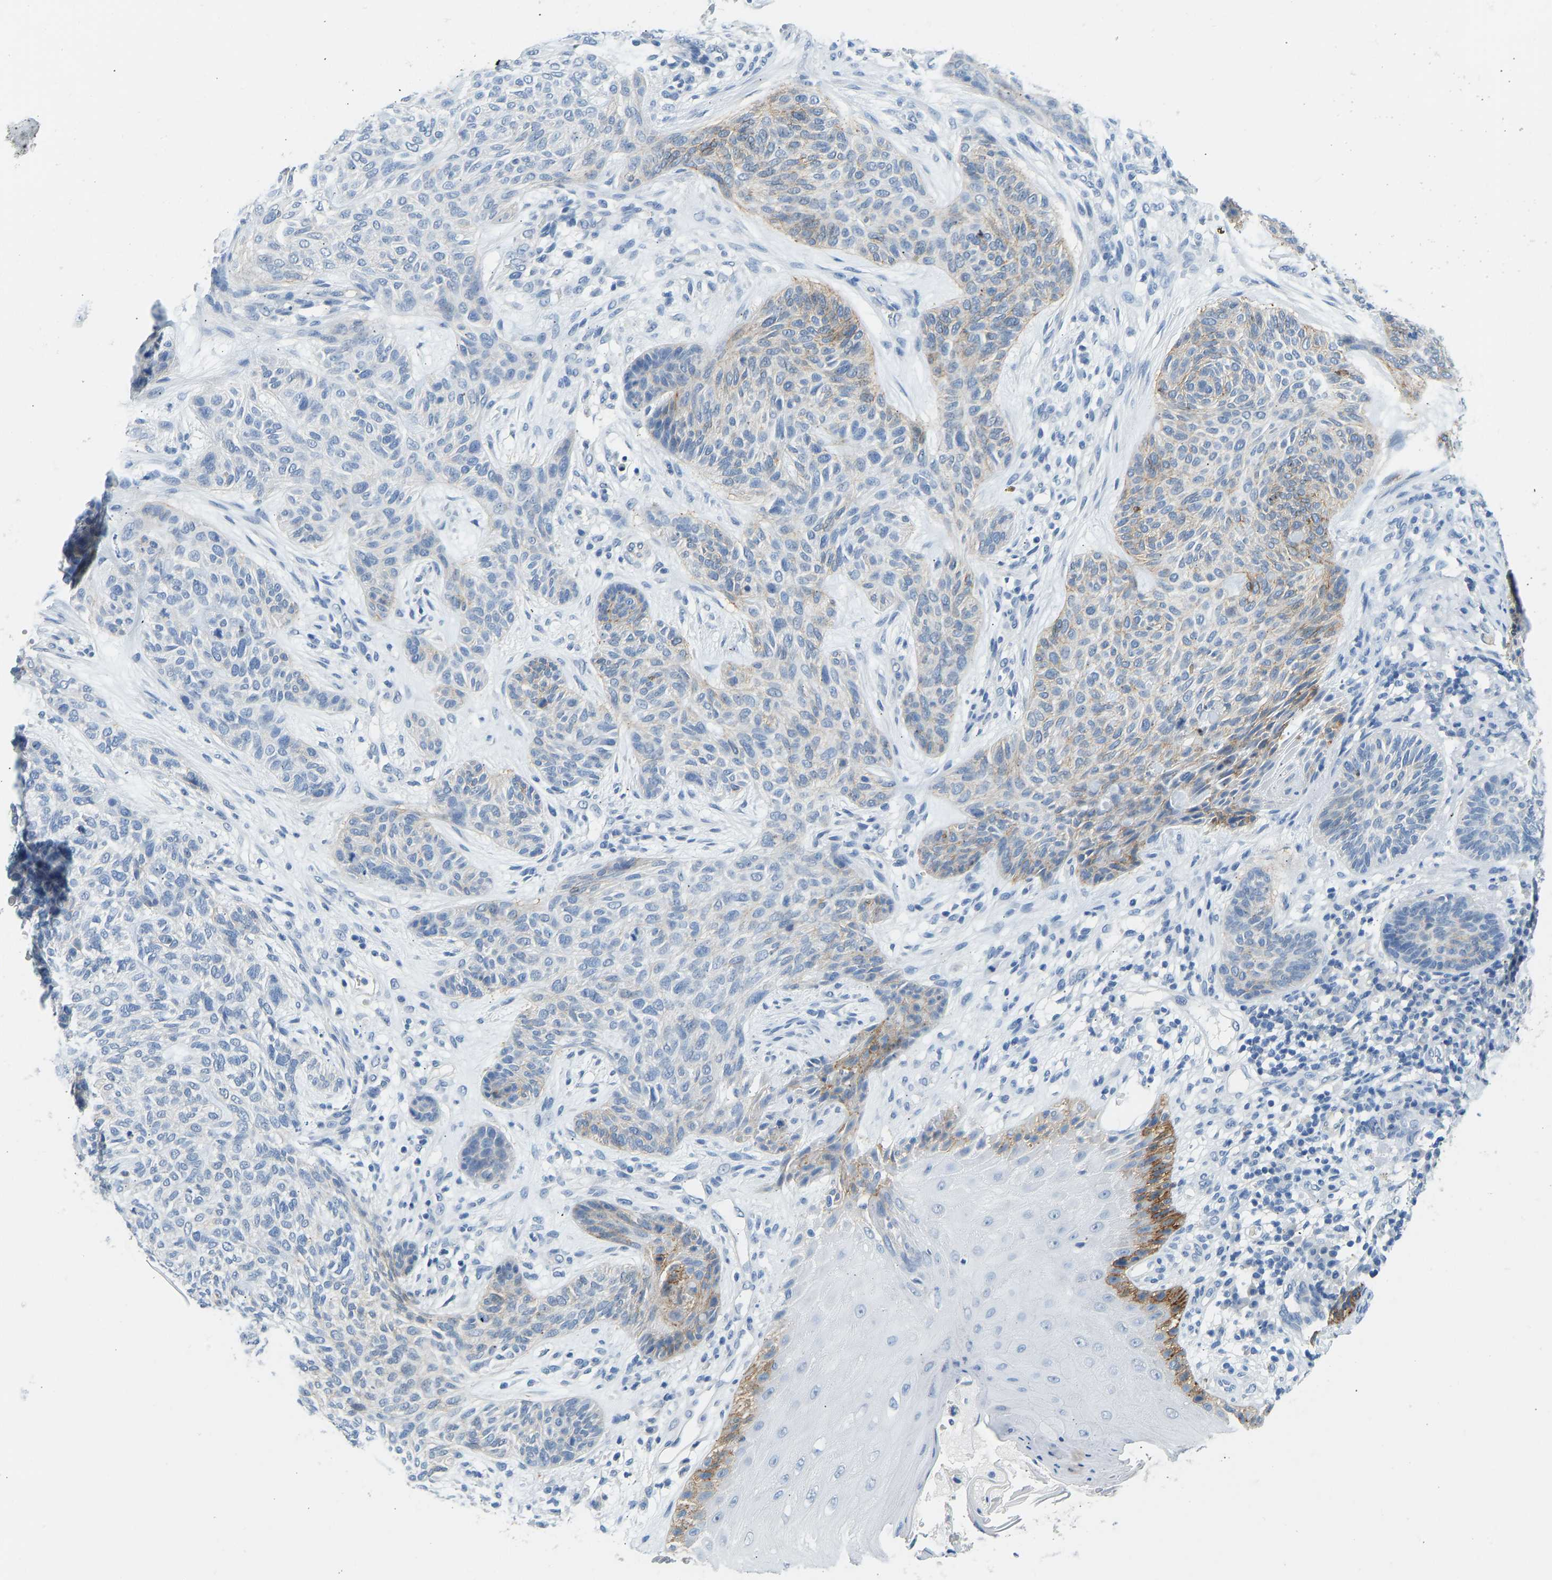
{"staining": {"intensity": "moderate", "quantity": "<25%", "location": "cytoplasmic/membranous"}, "tissue": "skin cancer", "cell_type": "Tumor cells", "image_type": "cancer", "snomed": [{"axis": "morphology", "description": "Basal cell carcinoma"}, {"axis": "topography", "description": "Skin"}], "caption": "Human basal cell carcinoma (skin) stained for a protein (brown) exhibits moderate cytoplasmic/membranous positive expression in about <25% of tumor cells.", "gene": "ATP1A1", "patient": {"sex": "male", "age": 55}}